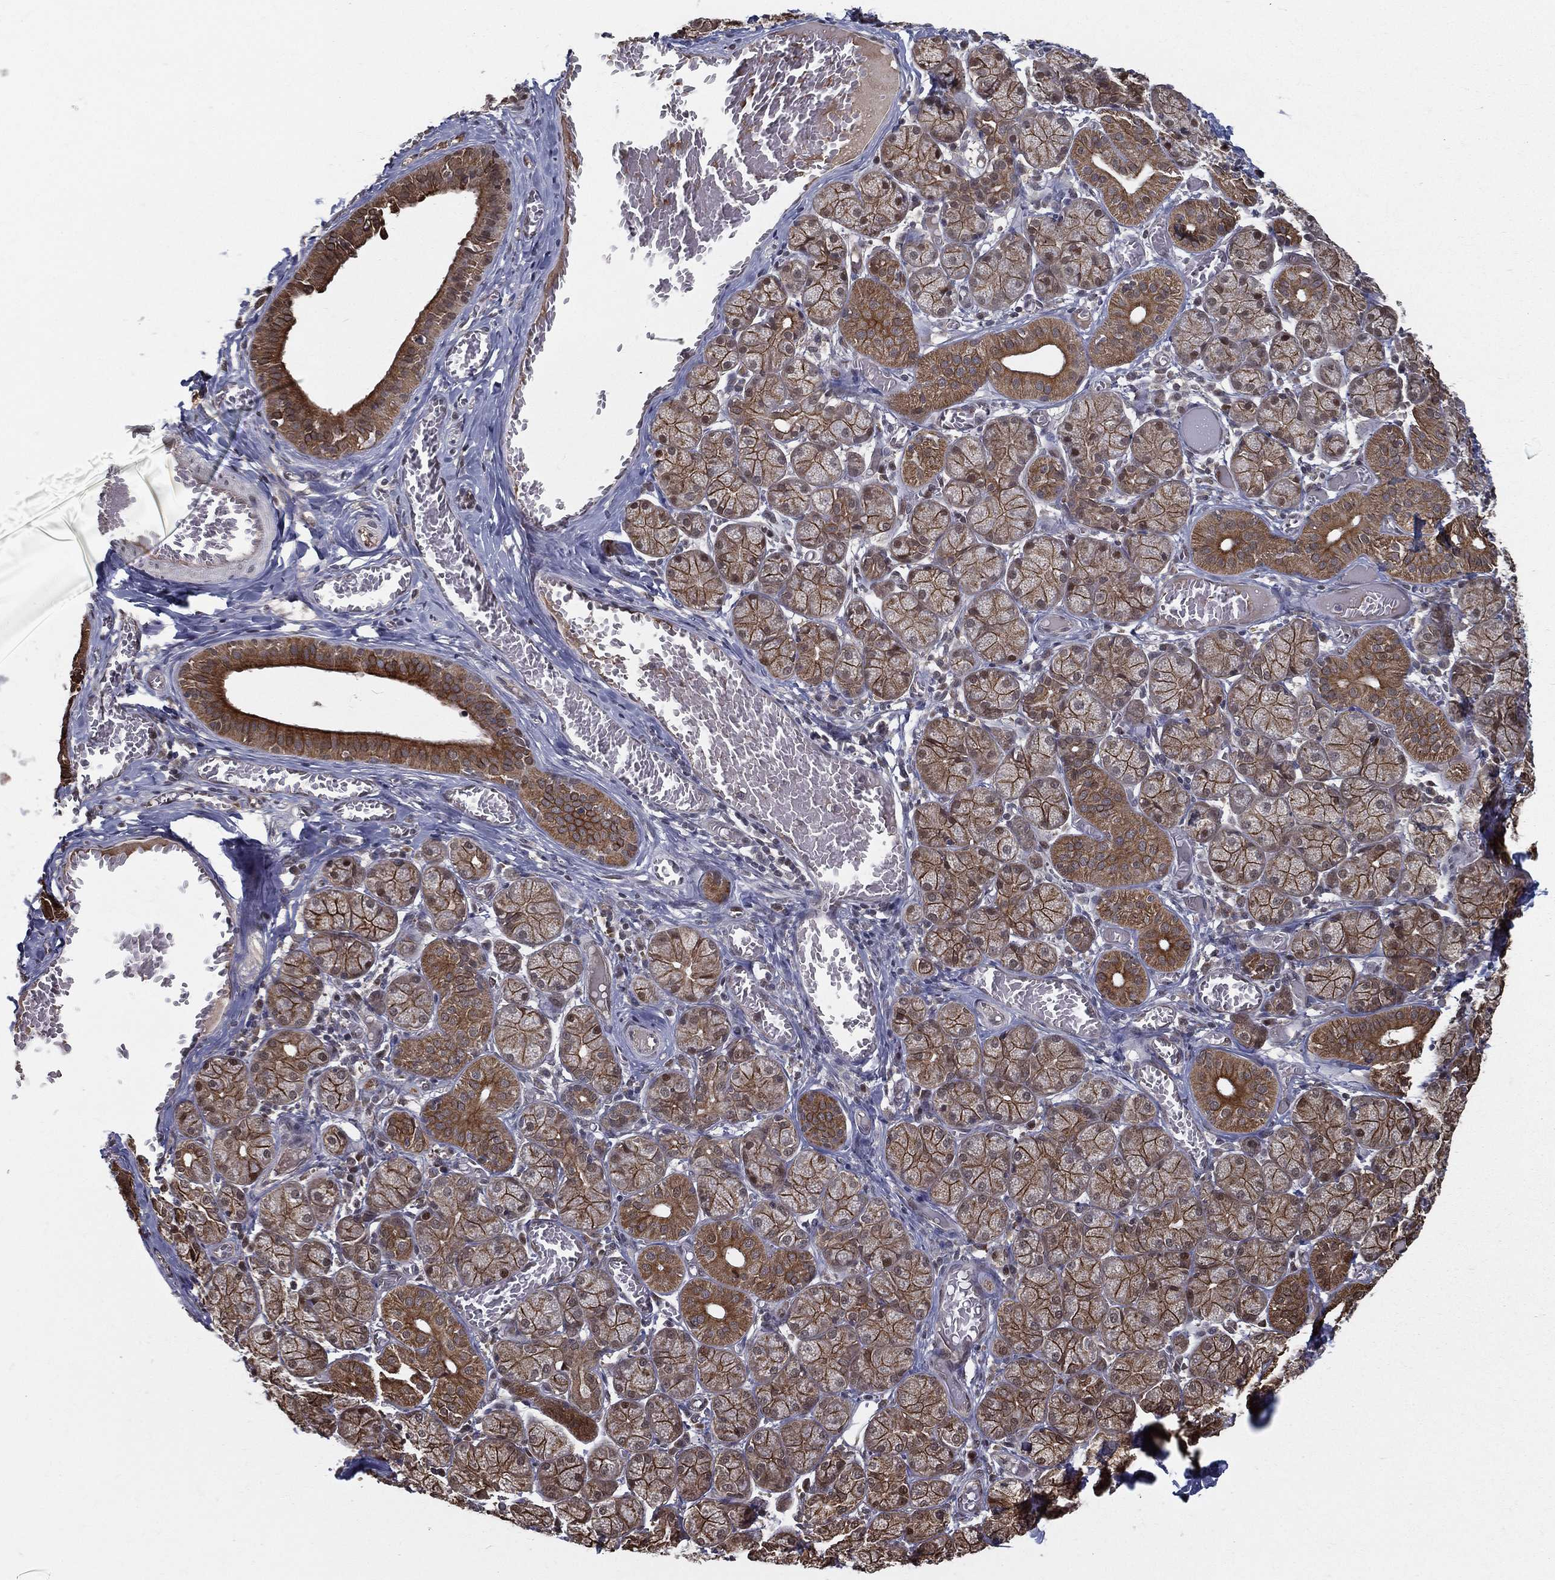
{"staining": {"intensity": "strong", "quantity": ">75%", "location": "cytoplasmic/membranous,nuclear"}, "tissue": "salivary gland", "cell_type": "Glandular cells", "image_type": "normal", "snomed": [{"axis": "morphology", "description": "Normal tissue, NOS"}, {"axis": "topography", "description": "Salivary gland"}, {"axis": "topography", "description": "Peripheral nerve tissue"}], "caption": "DAB (3,3'-diaminobenzidine) immunohistochemical staining of unremarkable salivary gland exhibits strong cytoplasmic/membranous,nuclear protein expression in approximately >75% of glandular cells.", "gene": "SLC6A6", "patient": {"sex": "female", "age": 24}}